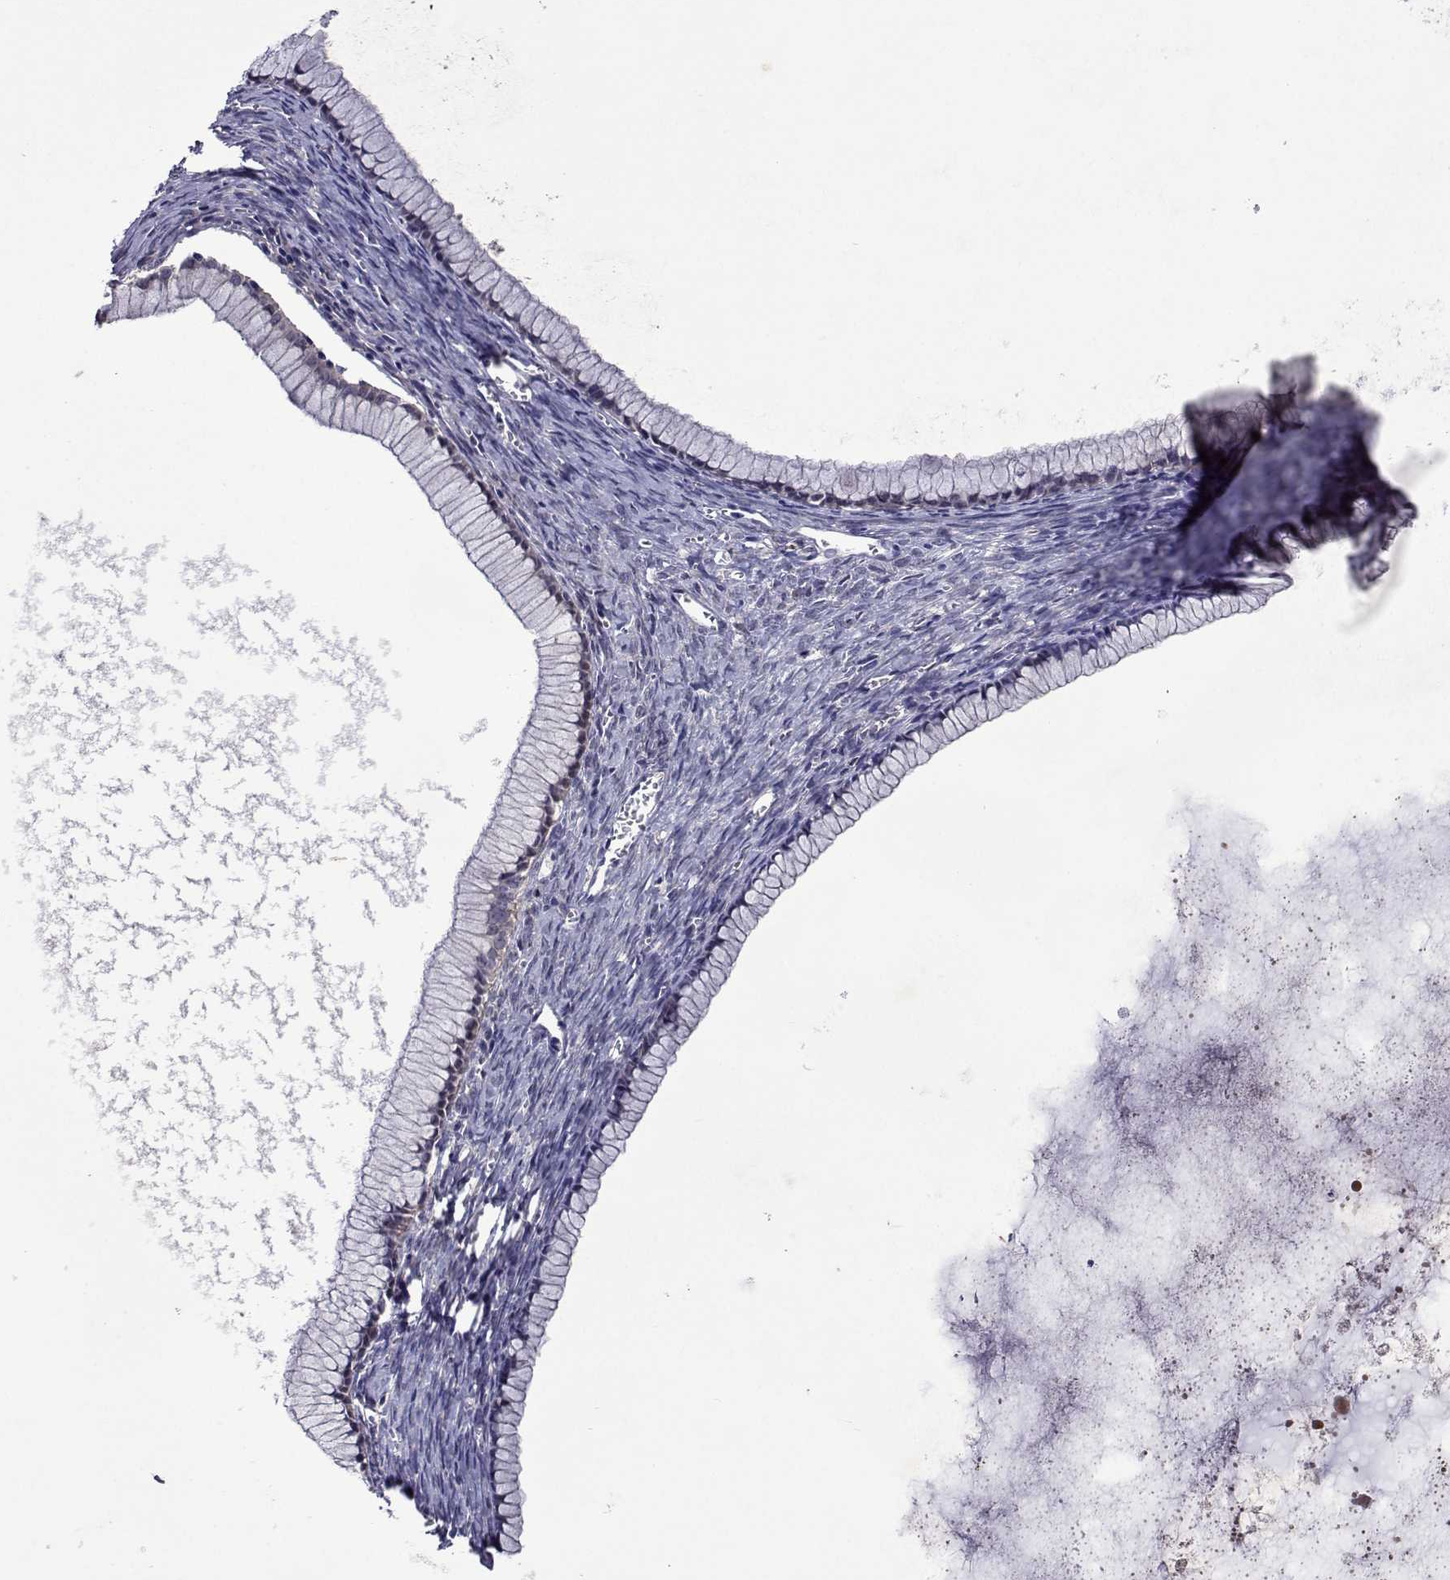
{"staining": {"intensity": "weak", "quantity": "25%-75%", "location": "cytoplasmic/membranous"}, "tissue": "ovarian cancer", "cell_type": "Tumor cells", "image_type": "cancer", "snomed": [{"axis": "morphology", "description": "Cystadenocarcinoma, mucinous, NOS"}, {"axis": "topography", "description": "Ovary"}], "caption": "A low amount of weak cytoplasmic/membranous staining is present in about 25%-75% of tumor cells in mucinous cystadenocarcinoma (ovarian) tissue.", "gene": "TARBP2", "patient": {"sex": "female", "age": 41}}